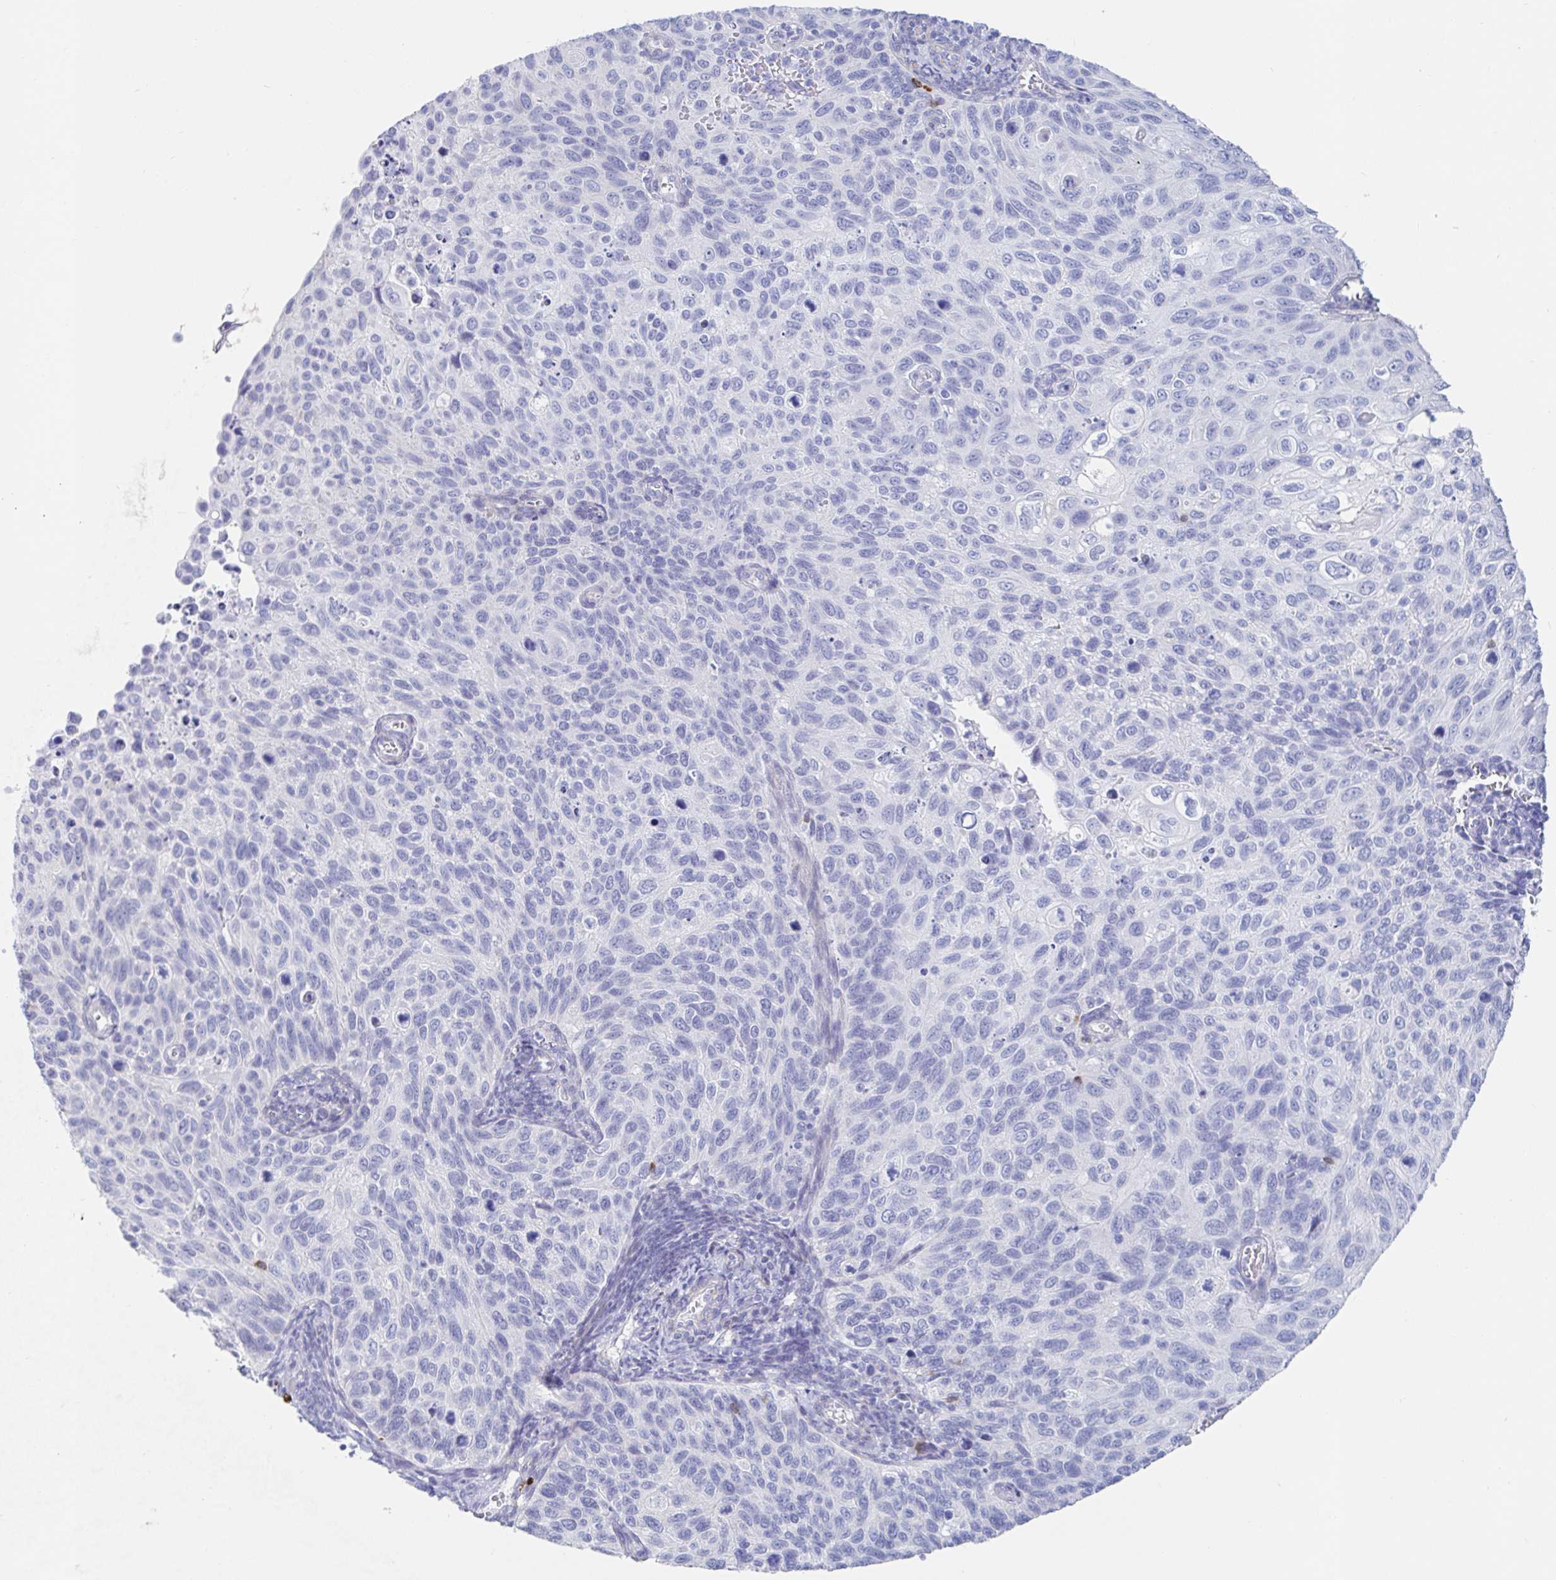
{"staining": {"intensity": "negative", "quantity": "none", "location": "none"}, "tissue": "cervical cancer", "cell_type": "Tumor cells", "image_type": "cancer", "snomed": [{"axis": "morphology", "description": "Squamous cell carcinoma, NOS"}, {"axis": "topography", "description": "Cervix"}], "caption": "DAB immunohistochemical staining of human cervical cancer (squamous cell carcinoma) exhibits no significant staining in tumor cells.", "gene": "PACSIN1", "patient": {"sex": "female", "age": 70}}